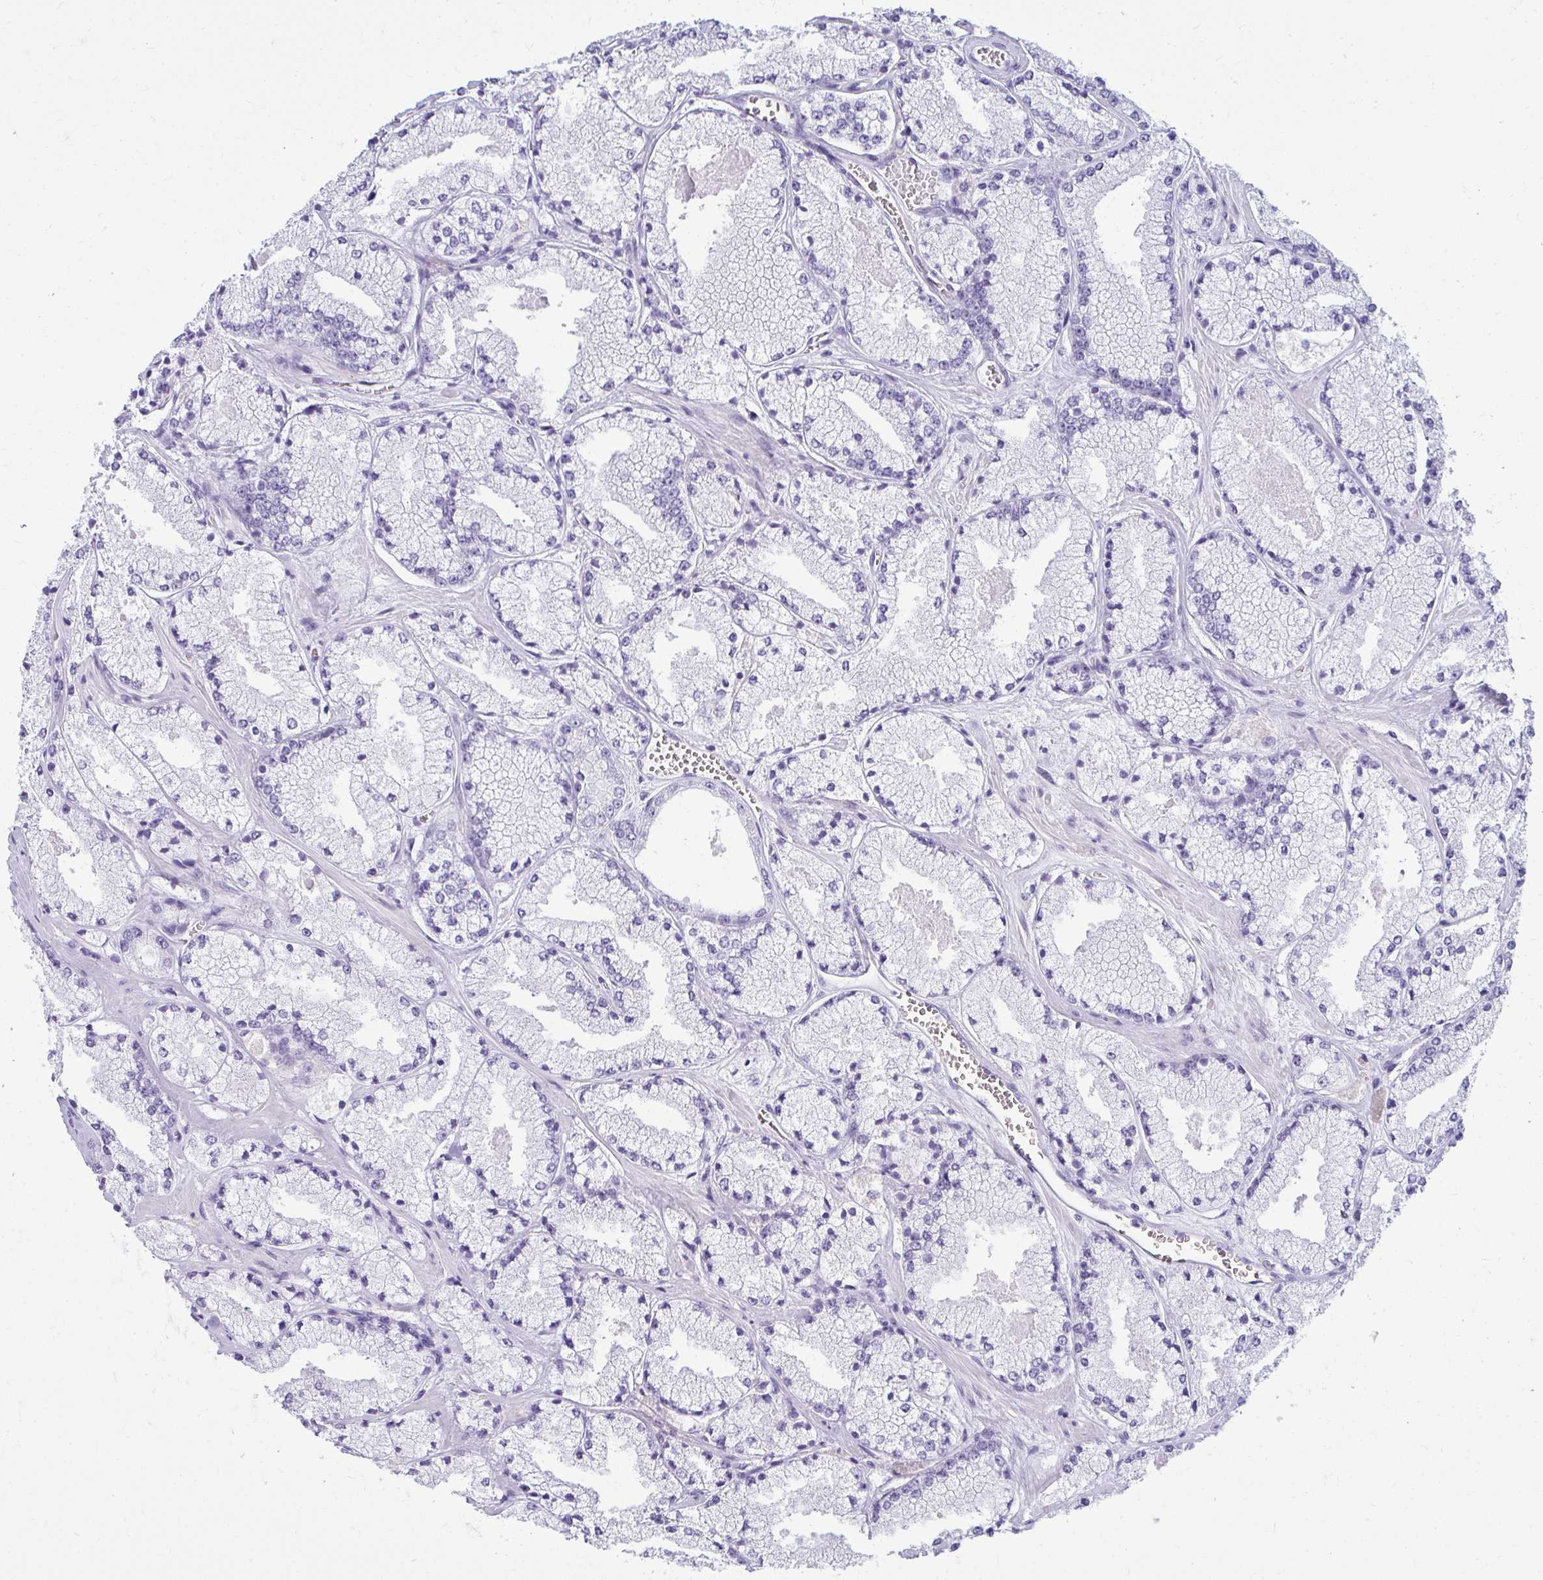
{"staining": {"intensity": "negative", "quantity": "none", "location": "none"}, "tissue": "prostate cancer", "cell_type": "Tumor cells", "image_type": "cancer", "snomed": [{"axis": "morphology", "description": "Adenocarcinoma, High grade"}, {"axis": "topography", "description": "Prostate"}], "caption": "The histopathology image shows no significant expression in tumor cells of prostate cancer (adenocarcinoma (high-grade)).", "gene": "CLGN", "patient": {"sex": "male", "age": 63}}